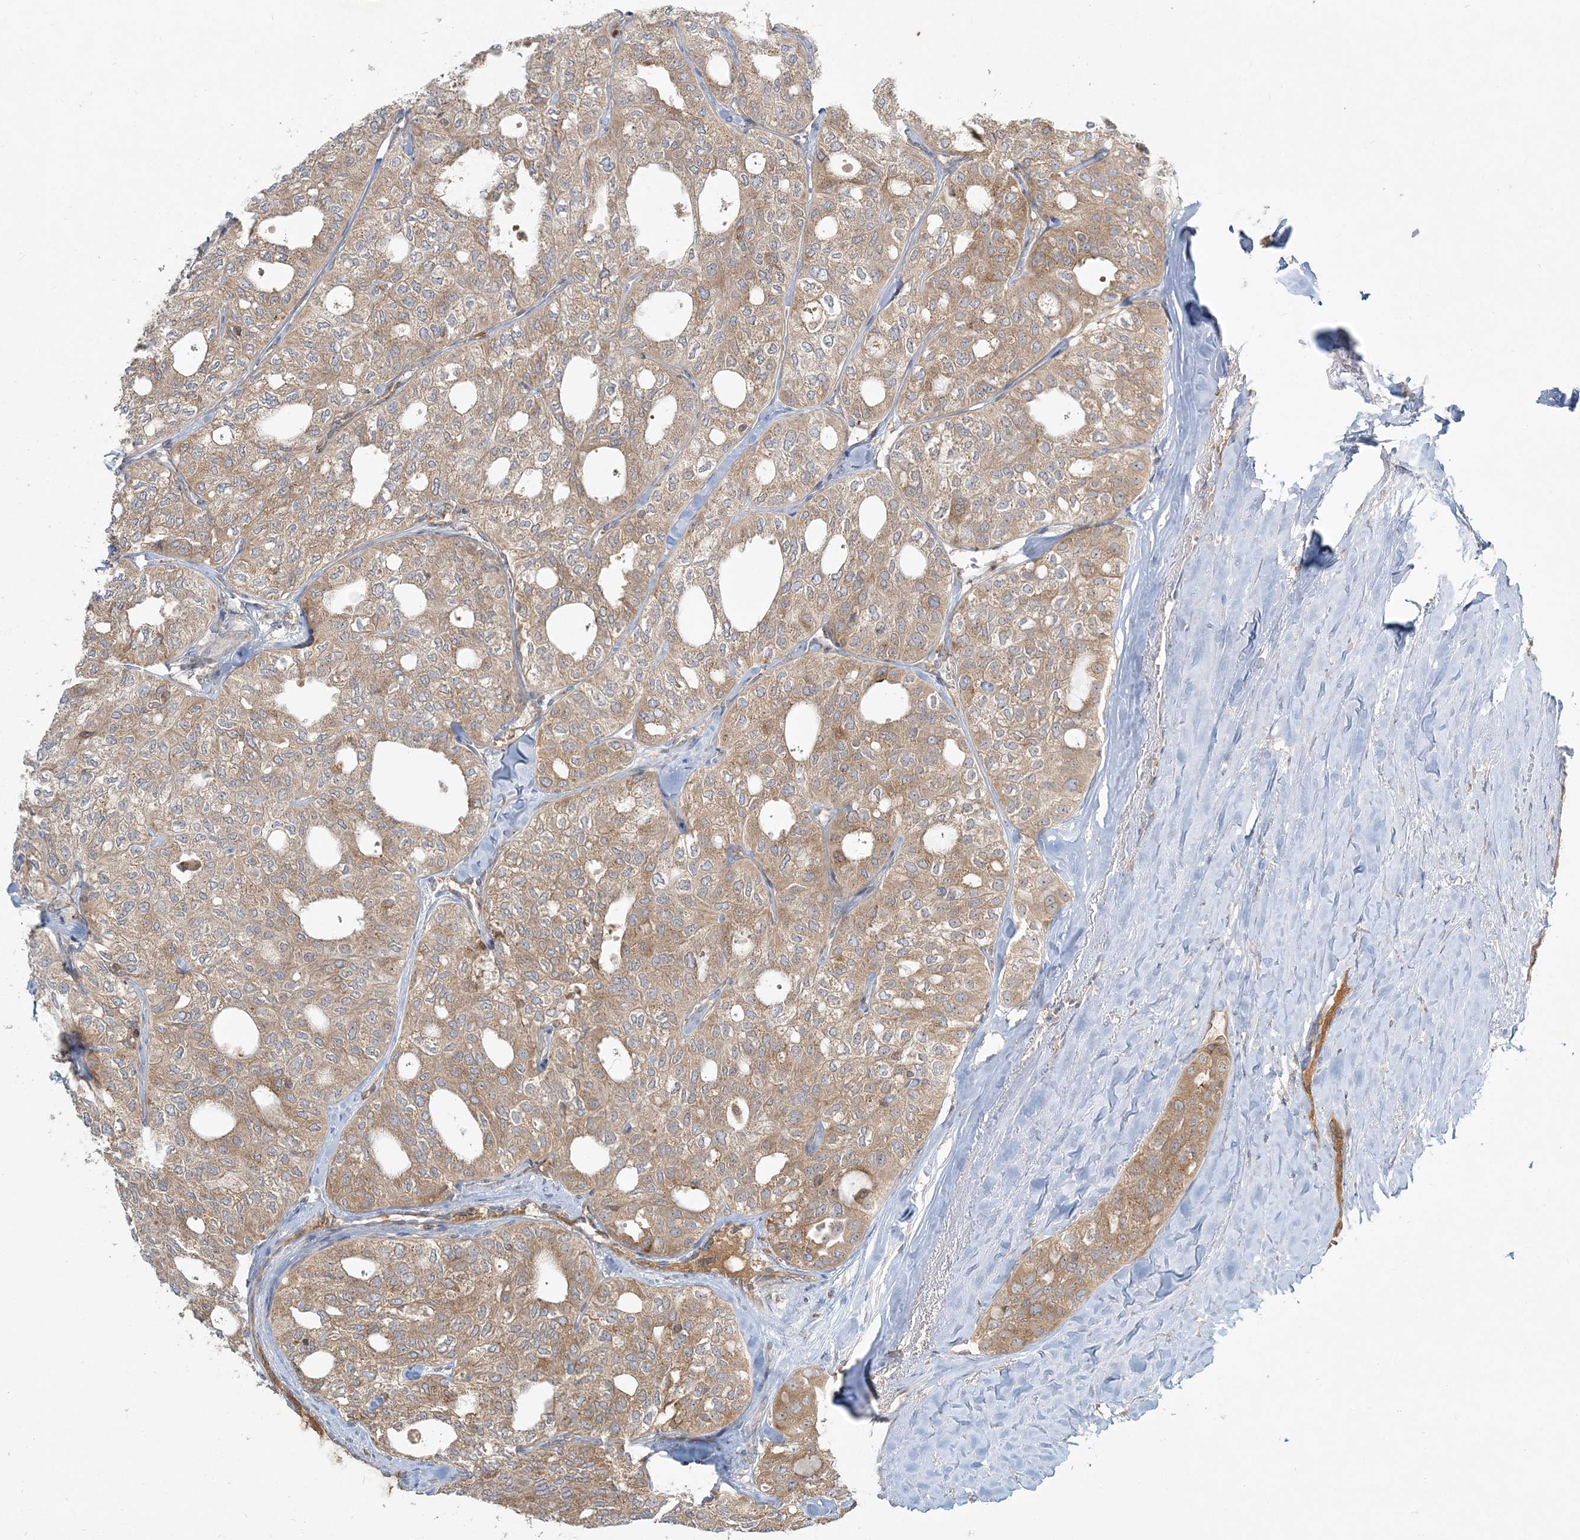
{"staining": {"intensity": "moderate", "quantity": ">75%", "location": "cytoplasmic/membranous"}, "tissue": "thyroid cancer", "cell_type": "Tumor cells", "image_type": "cancer", "snomed": [{"axis": "morphology", "description": "Follicular adenoma carcinoma, NOS"}, {"axis": "topography", "description": "Thyroid gland"}], "caption": "High-power microscopy captured an immunohistochemistry (IHC) image of thyroid cancer, revealing moderate cytoplasmic/membranous staining in approximately >75% of tumor cells.", "gene": "AP1AR", "patient": {"sex": "male", "age": 75}}